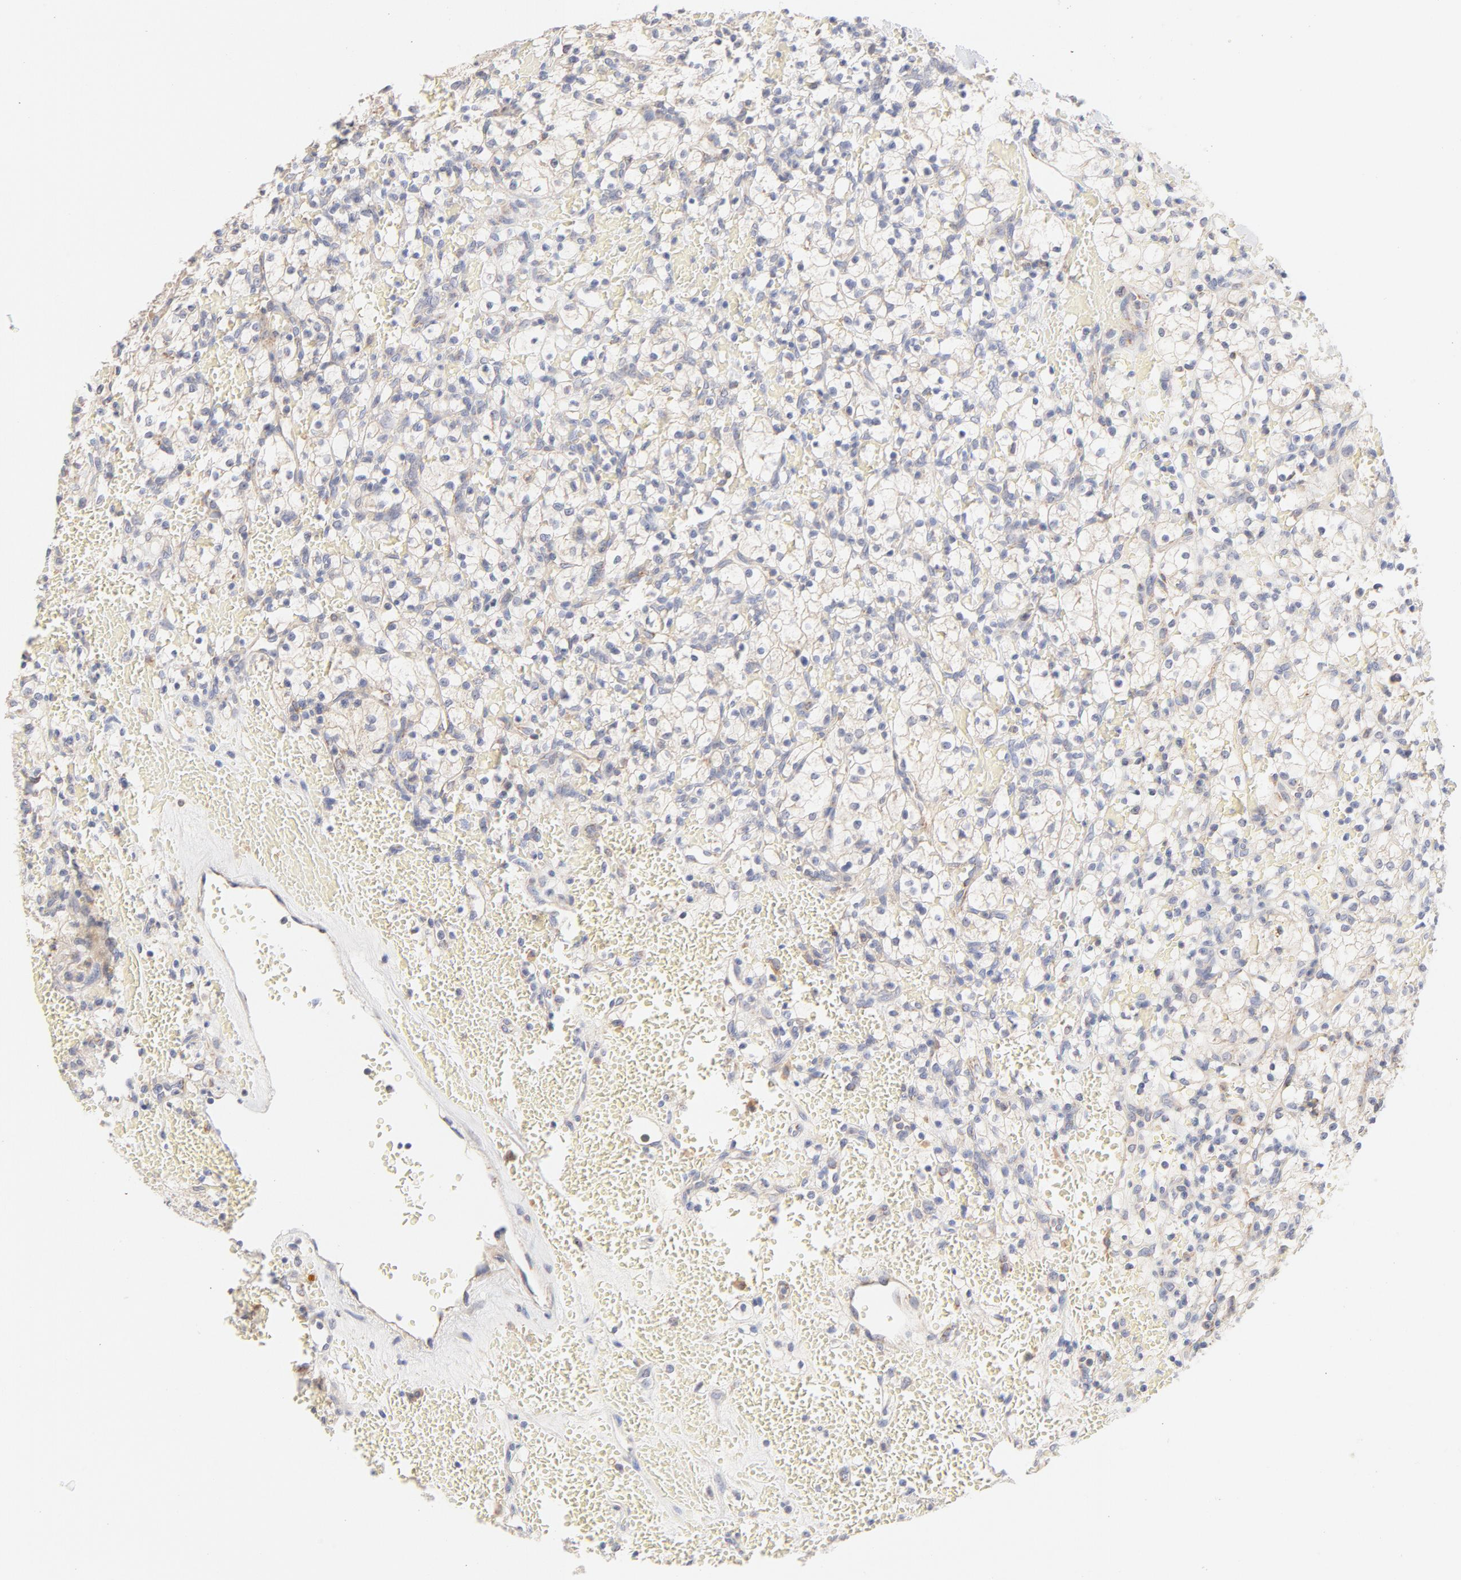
{"staining": {"intensity": "negative", "quantity": "none", "location": "none"}, "tissue": "renal cancer", "cell_type": "Tumor cells", "image_type": "cancer", "snomed": [{"axis": "morphology", "description": "Adenocarcinoma, NOS"}, {"axis": "topography", "description": "Kidney"}], "caption": "This is an immunohistochemistry photomicrograph of human renal cancer. There is no staining in tumor cells.", "gene": "MTERF2", "patient": {"sex": "female", "age": 60}}